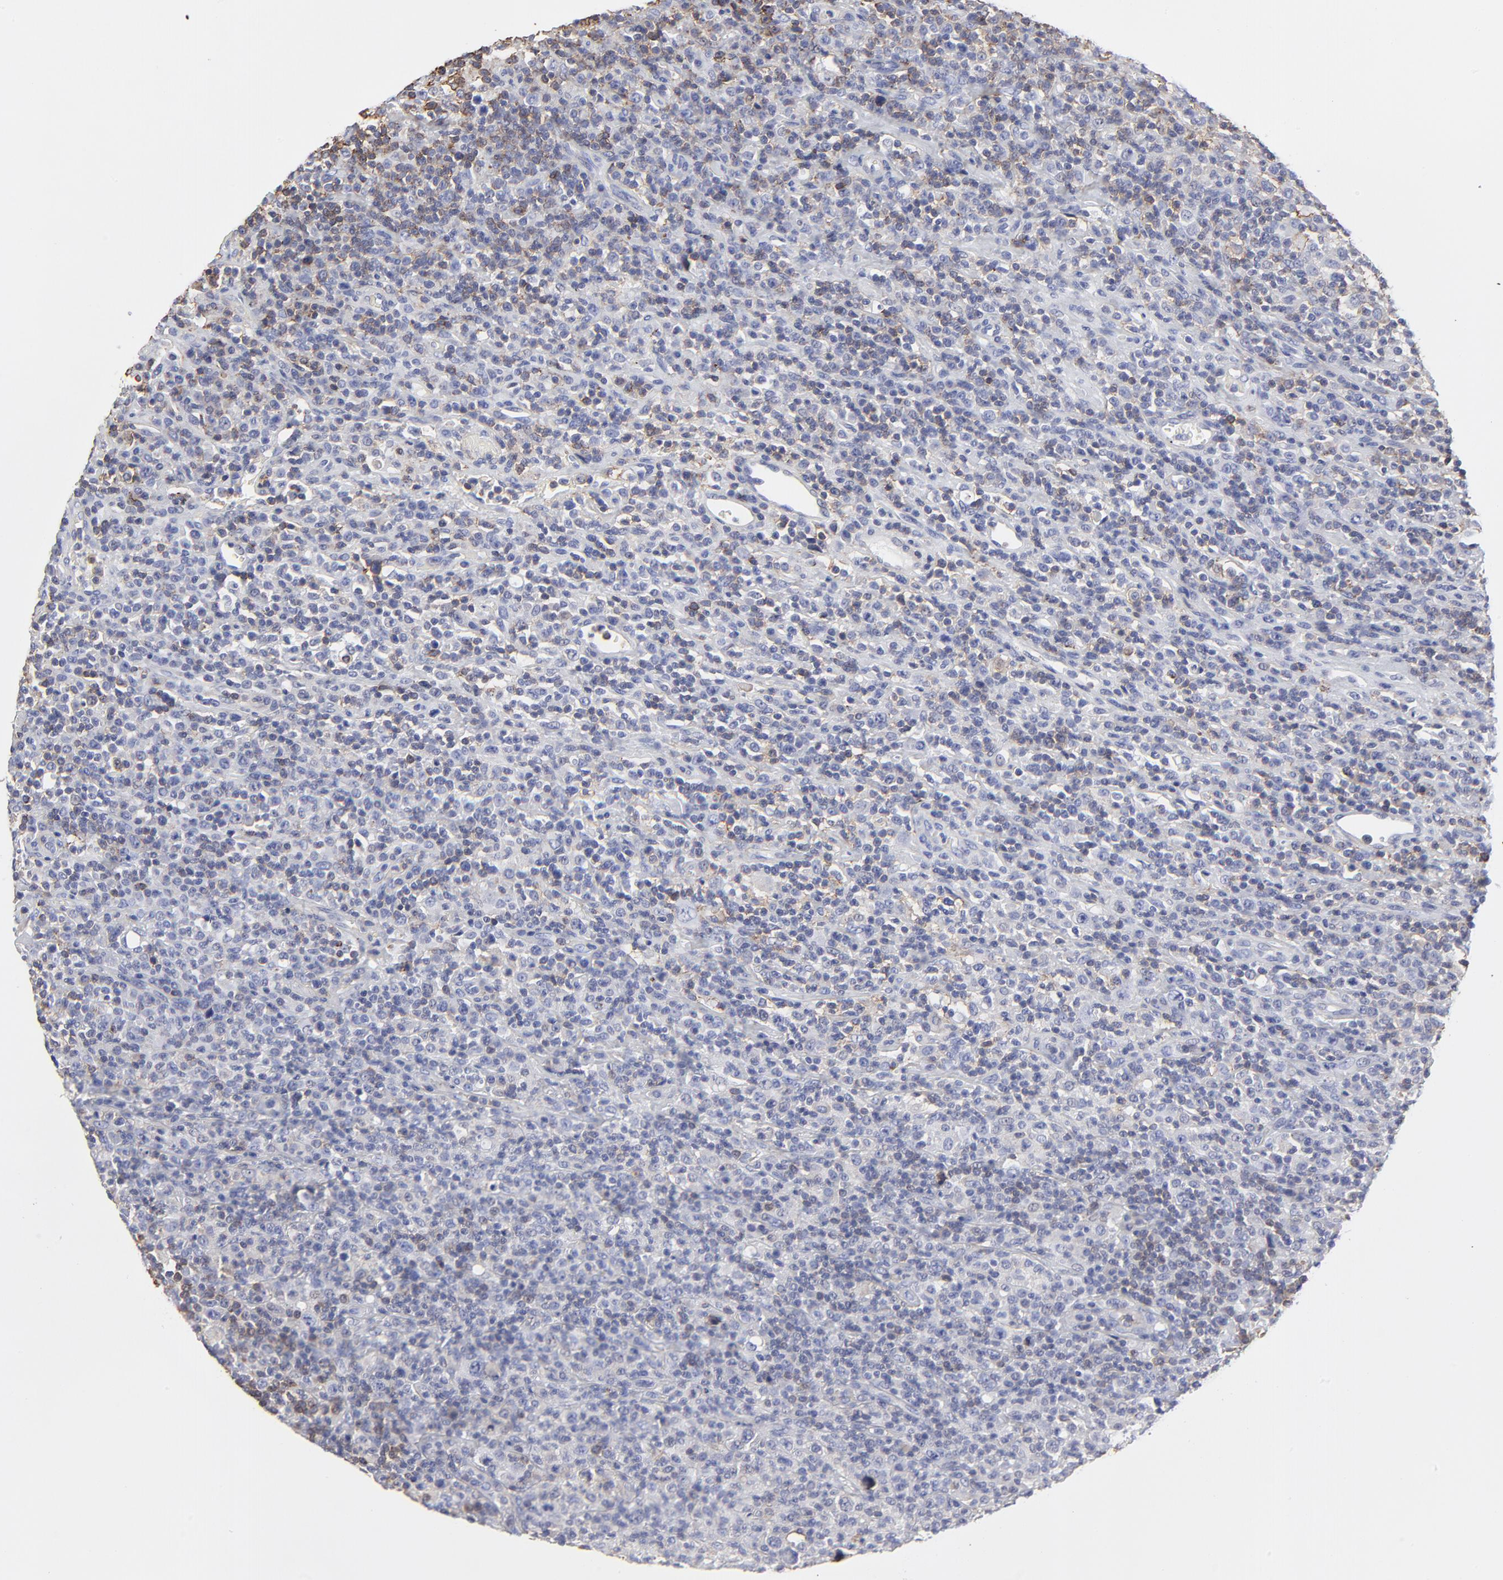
{"staining": {"intensity": "negative", "quantity": "none", "location": "none"}, "tissue": "lymphoma", "cell_type": "Tumor cells", "image_type": "cancer", "snomed": [{"axis": "morphology", "description": "Hodgkin's disease, NOS"}, {"axis": "topography", "description": "Lymph node"}], "caption": "A high-resolution micrograph shows immunohistochemistry staining of Hodgkin's disease, which demonstrates no significant staining in tumor cells.", "gene": "ANXA6", "patient": {"sex": "male", "age": 65}}